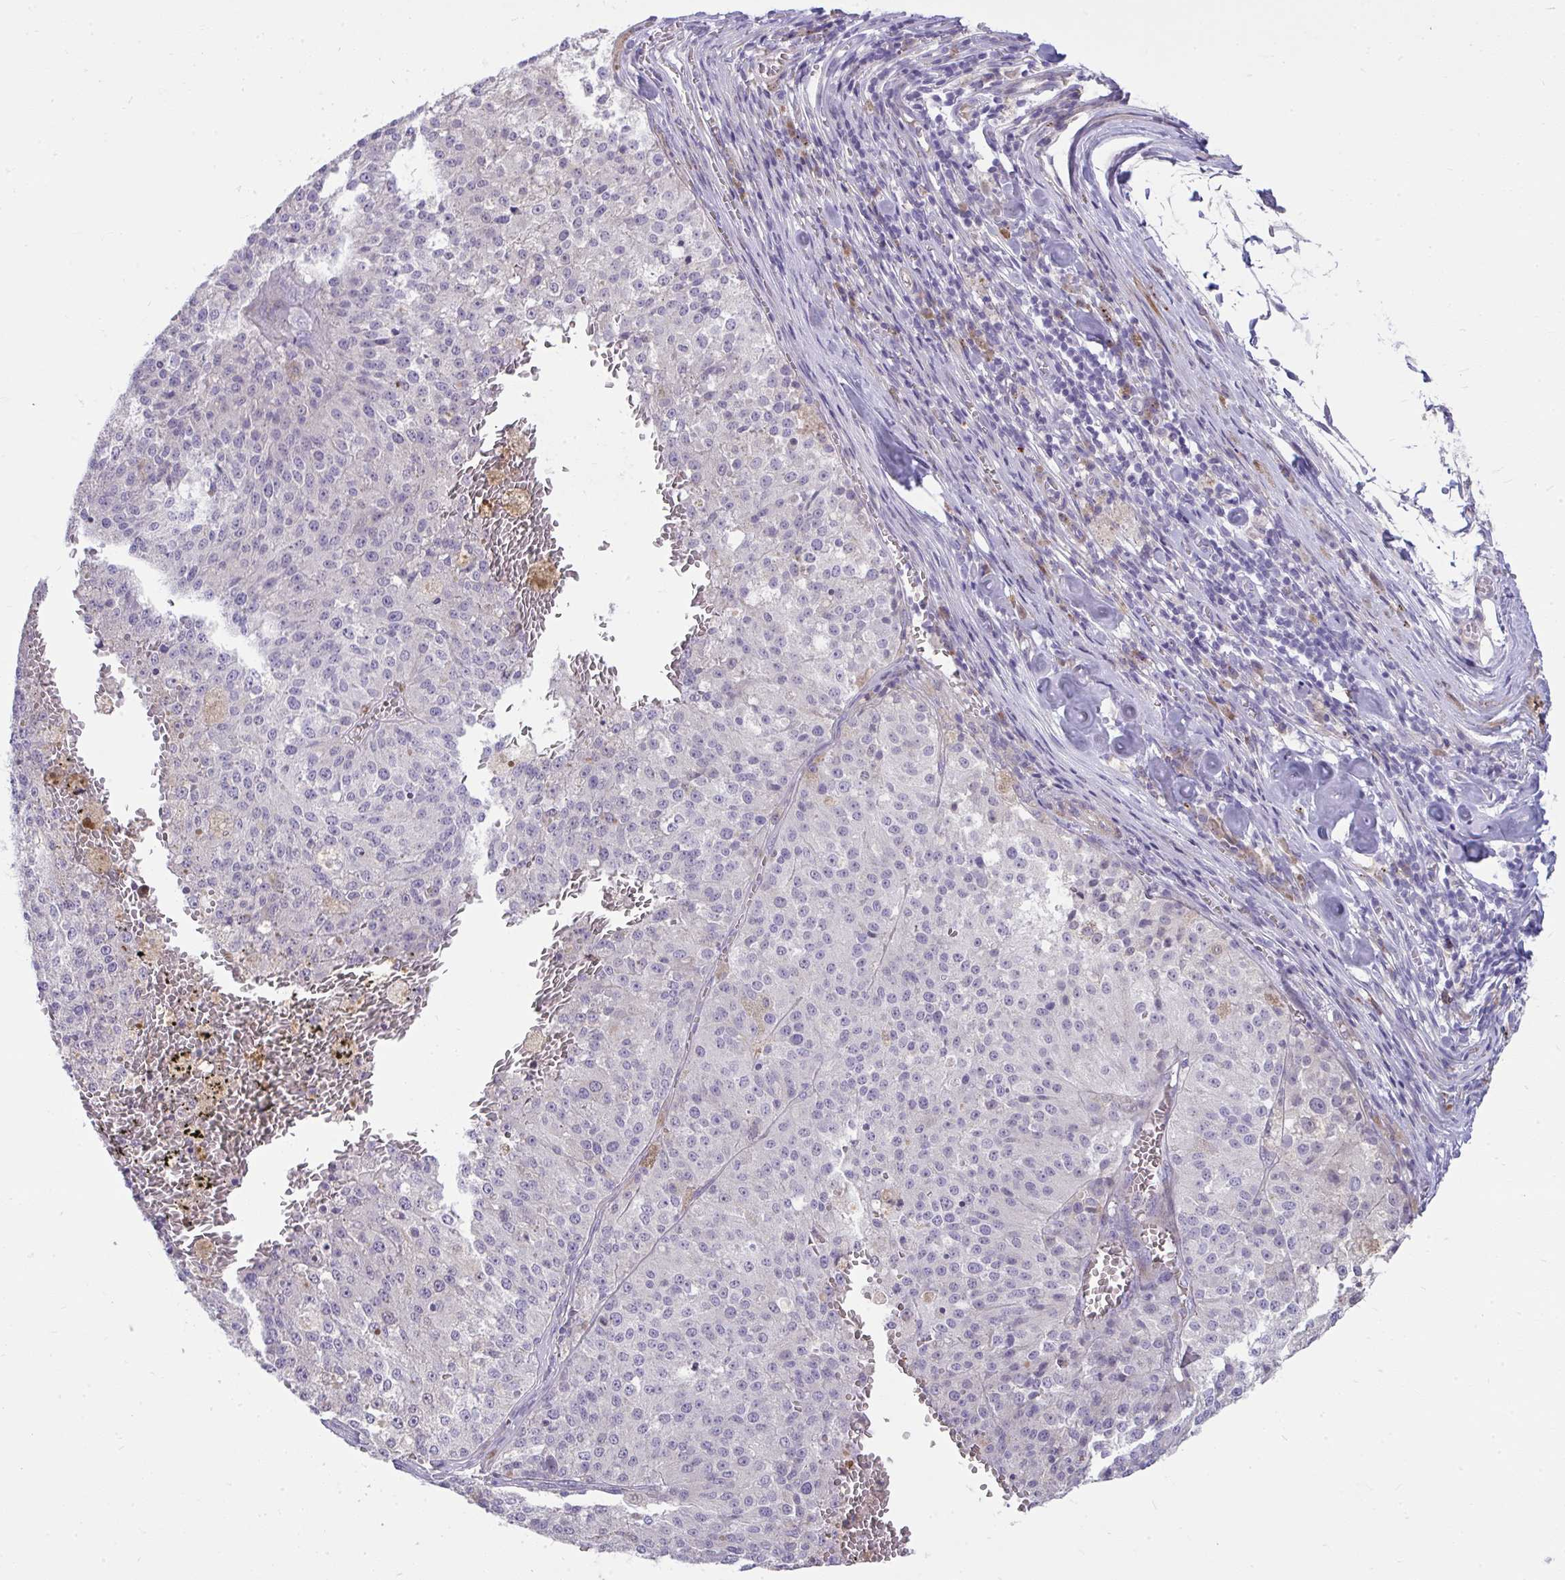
{"staining": {"intensity": "negative", "quantity": "none", "location": "none"}, "tissue": "melanoma", "cell_type": "Tumor cells", "image_type": "cancer", "snomed": [{"axis": "morphology", "description": "Malignant melanoma, Metastatic site"}, {"axis": "topography", "description": "Lymph node"}], "caption": "Malignant melanoma (metastatic site) was stained to show a protein in brown. There is no significant positivity in tumor cells. (DAB IHC with hematoxylin counter stain).", "gene": "PIGZ", "patient": {"sex": "female", "age": 64}}